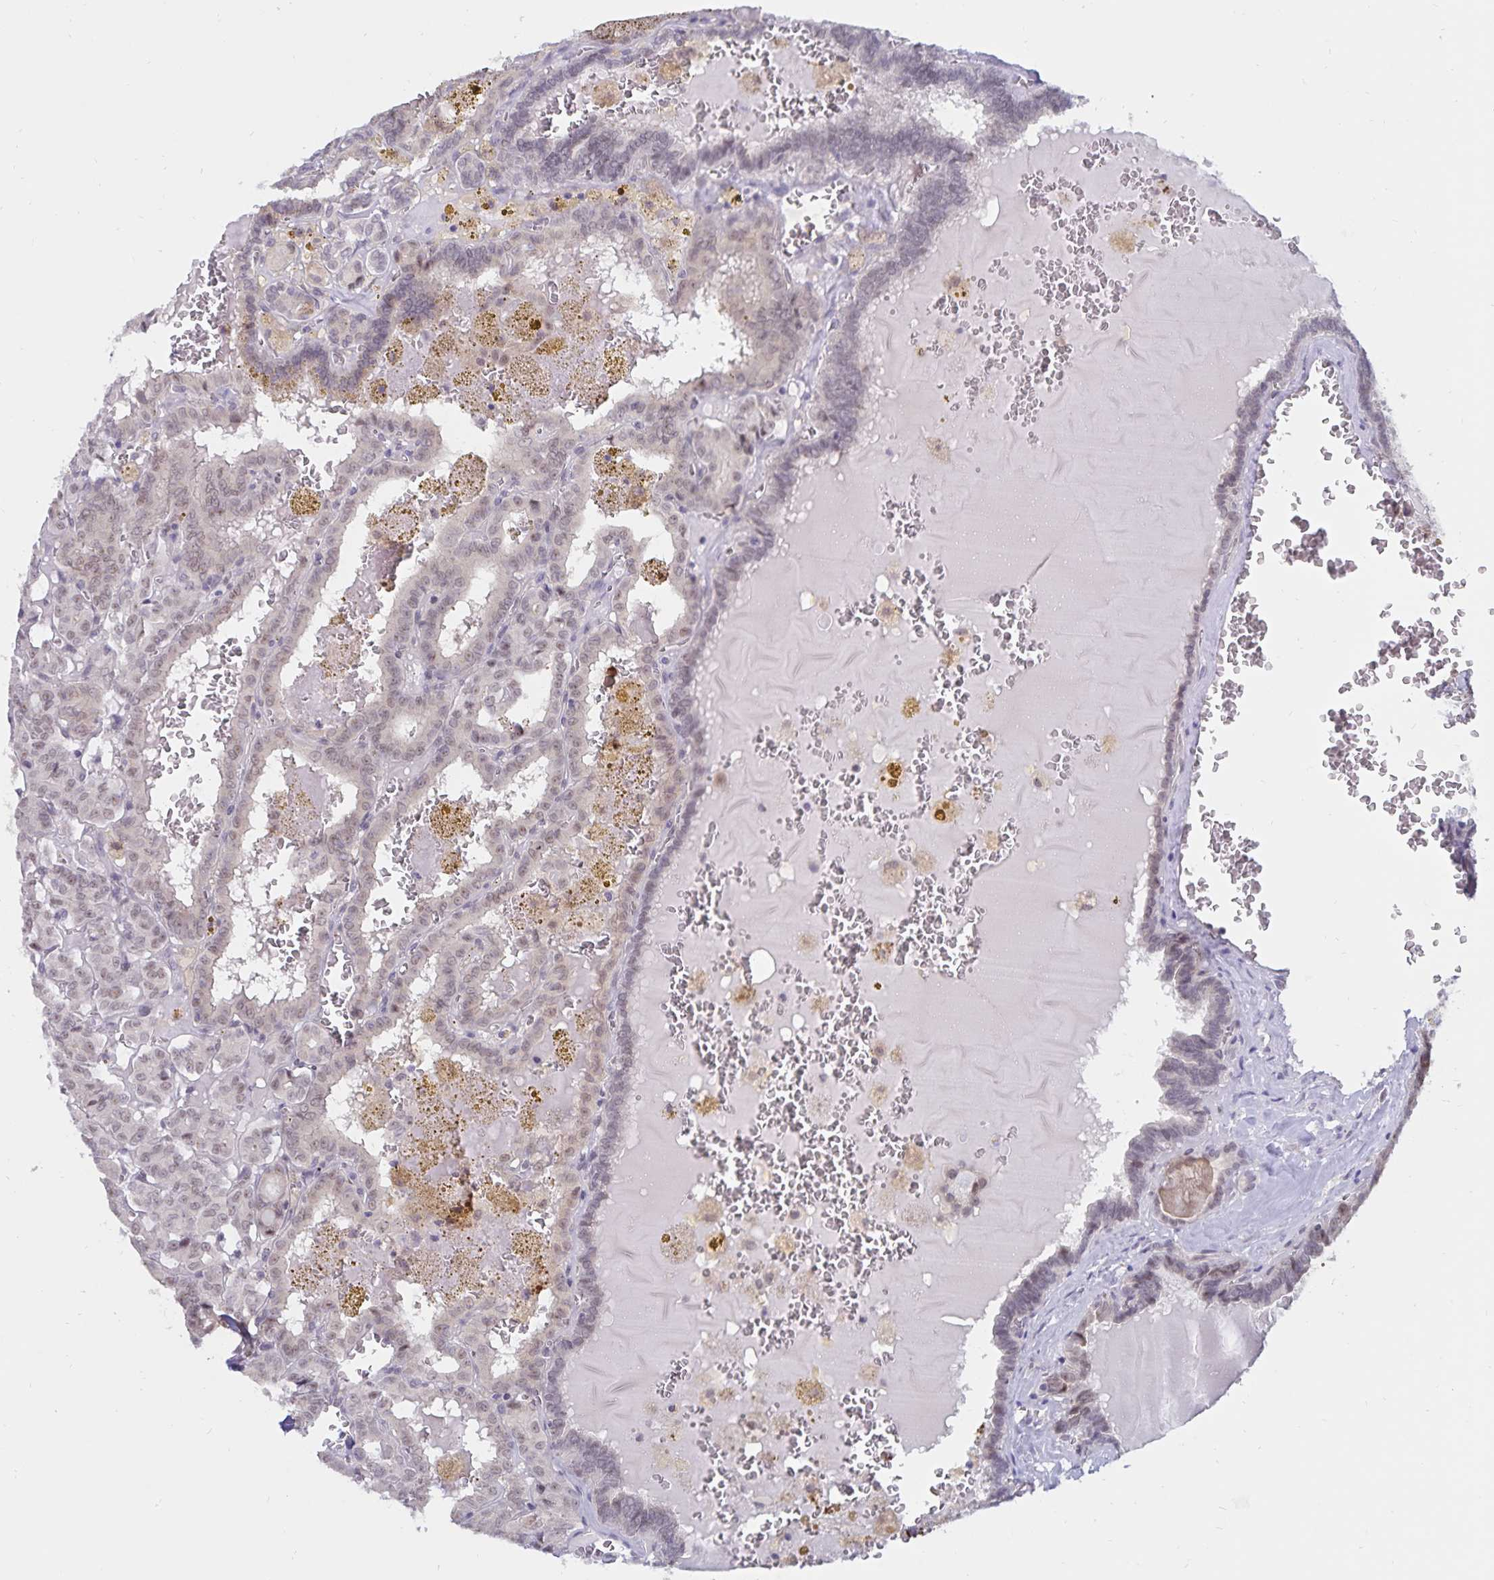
{"staining": {"intensity": "weak", "quantity": "<25%", "location": "nuclear"}, "tissue": "thyroid cancer", "cell_type": "Tumor cells", "image_type": "cancer", "snomed": [{"axis": "morphology", "description": "Papillary adenocarcinoma, NOS"}, {"axis": "topography", "description": "Thyroid gland"}], "caption": "An image of thyroid cancer stained for a protein demonstrates no brown staining in tumor cells.", "gene": "ATP2A2", "patient": {"sex": "female", "age": 39}}